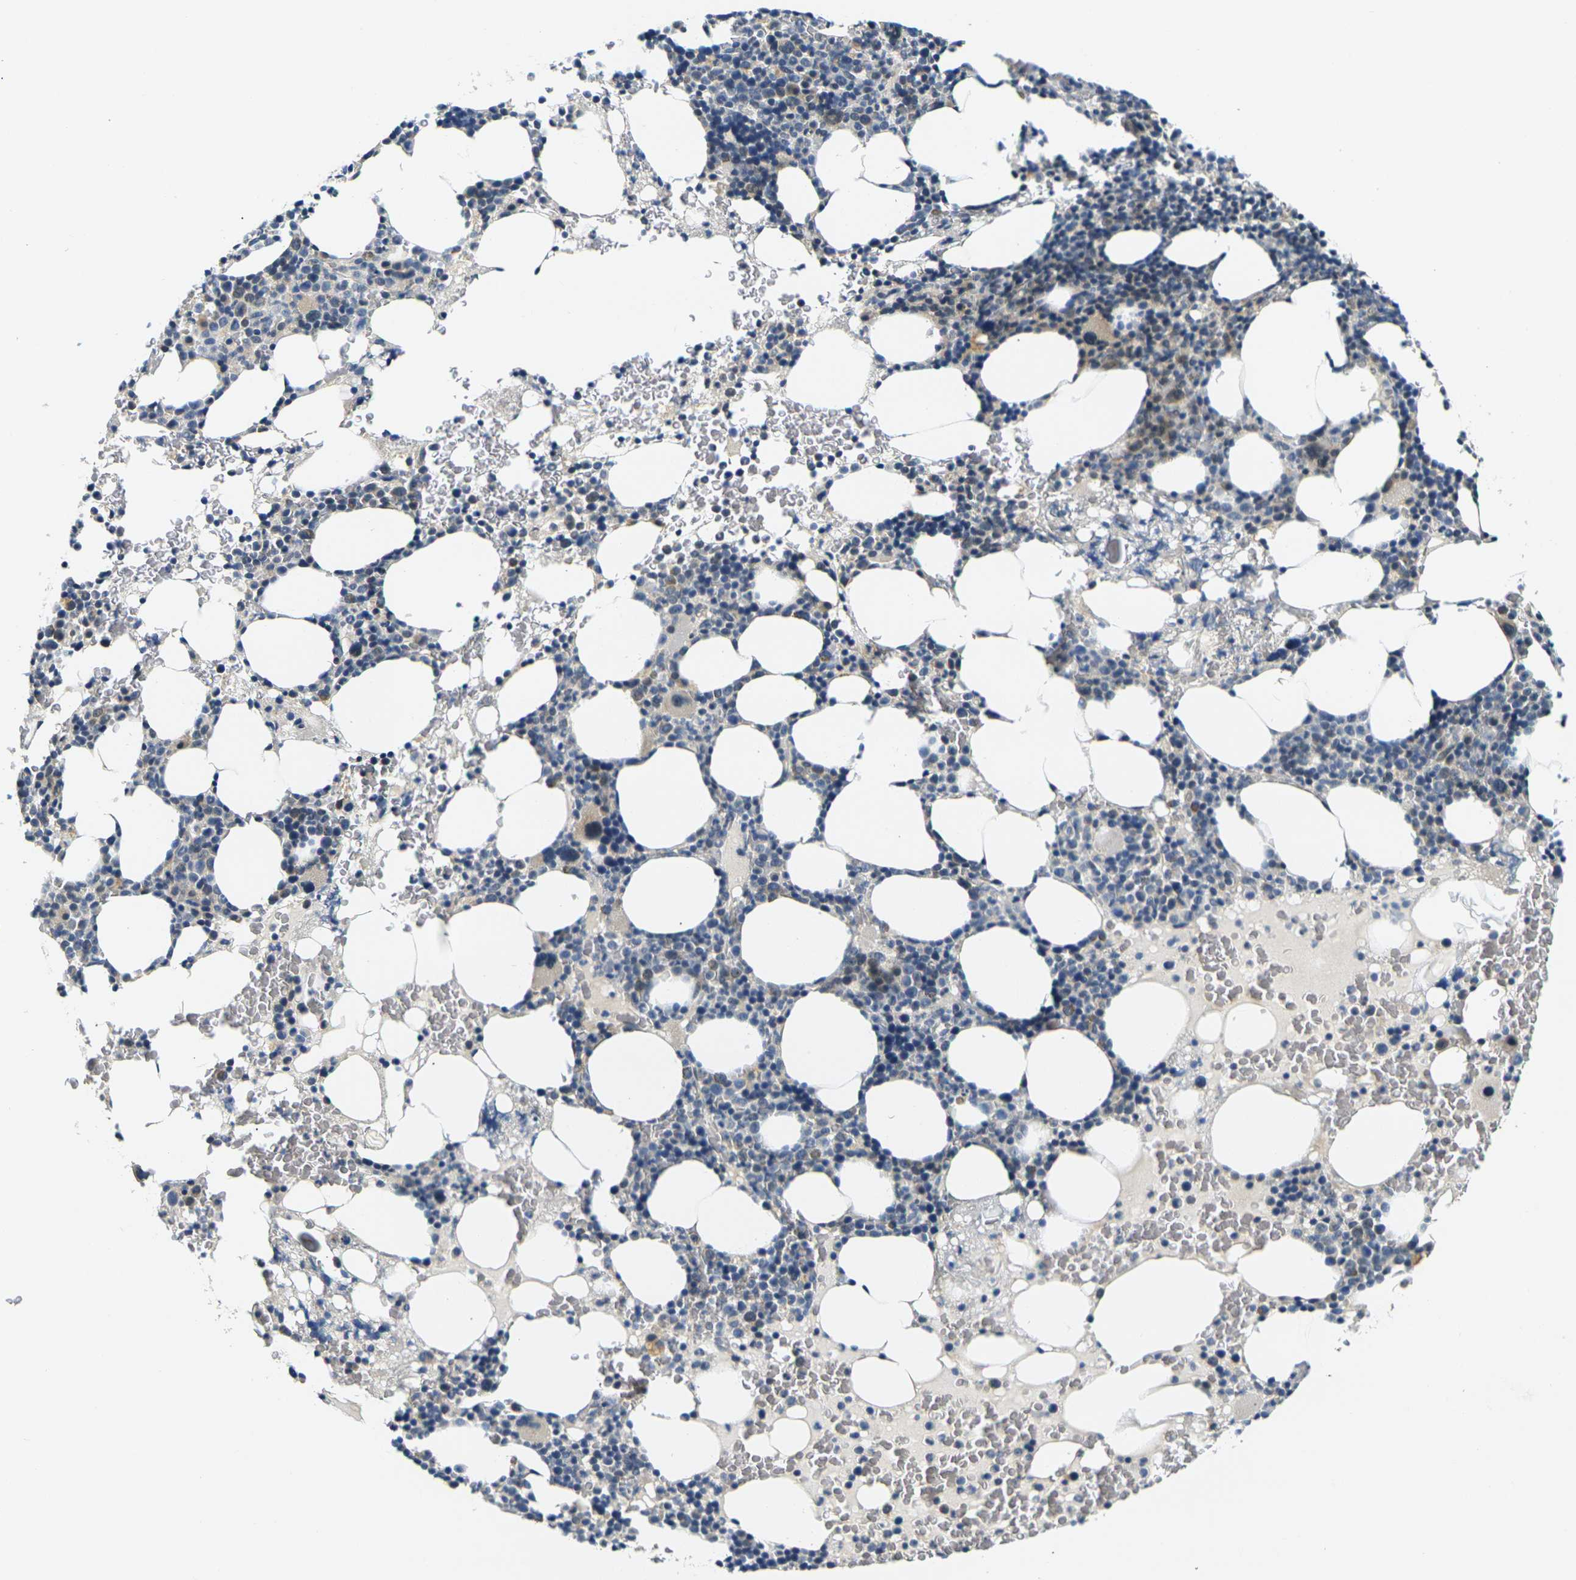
{"staining": {"intensity": "negative", "quantity": "none", "location": "none"}, "tissue": "bone marrow", "cell_type": "Hematopoietic cells", "image_type": "normal", "snomed": [{"axis": "morphology", "description": "Normal tissue, NOS"}, {"axis": "morphology", "description": "Inflammation, NOS"}, {"axis": "topography", "description": "Bone marrow"}], "caption": "DAB immunohistochemical staining of unremarkable human bone marrow exhibits no significant expression in hematopoietic cells.", "gene": "SHISAL2B", "patient": {"sex": "female", "age": 84}}